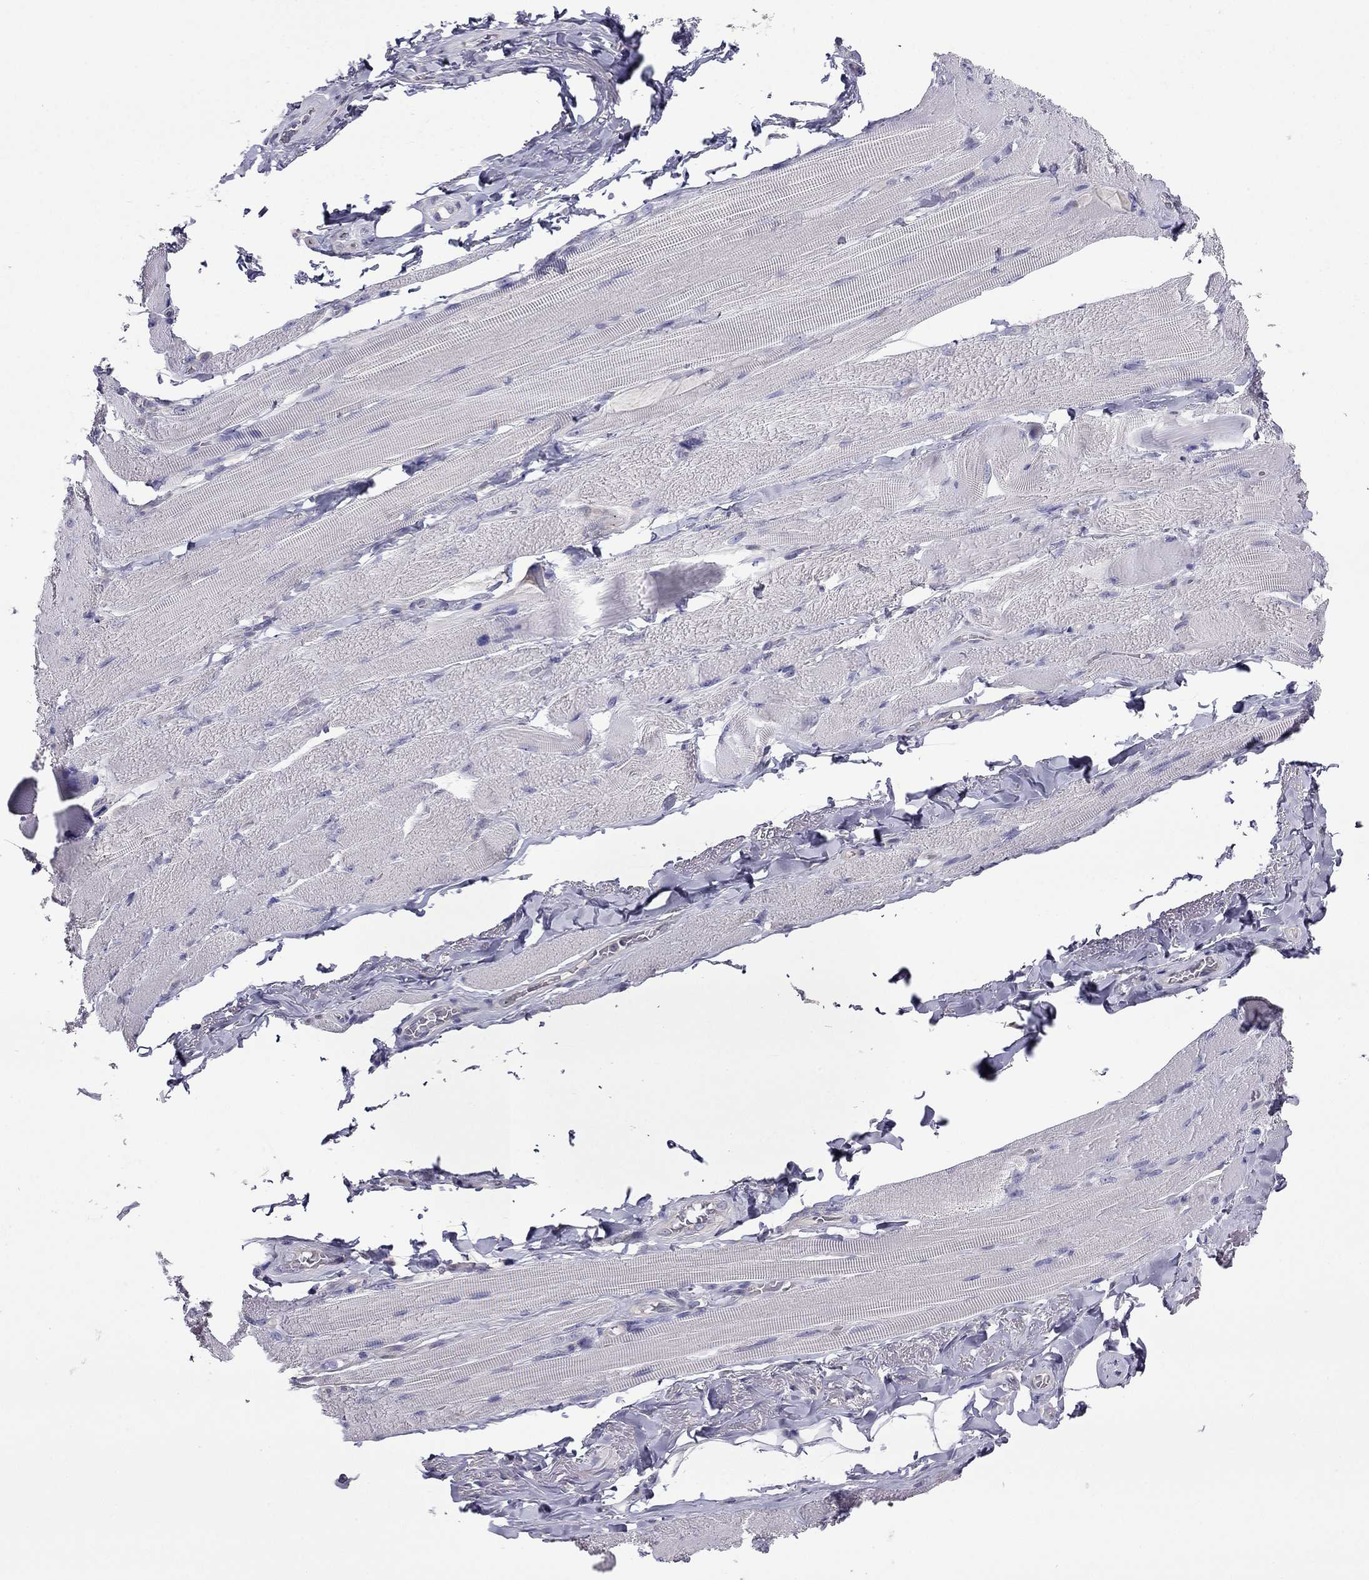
{"staining": {"intensity": "negative", "quantity": "none", "location": "none"}, "tissue": "skeletal muscle", "cell_type": "Myocytes", "image_type": "normal", "snomed": [{"axis": "morphology", "description": "Normal tissue, NOS"}, {"axis": "topography", "description": "Skeletal muscle"}, {"axis": "topography", "description": "Anal"}, {"axis": "topography", "description": "Peripheral nerve tissue"}], "caption": "Immunohistochemistry (IHC) micrograph of normal skeletal muscle: human skeletal muscle stained with DAB (3,3'-diaminobenzidine) shows no significant protein positivity in myocytes.", "gene": "SCNN1D", "patient": {"sex": "male", "age": 53}}